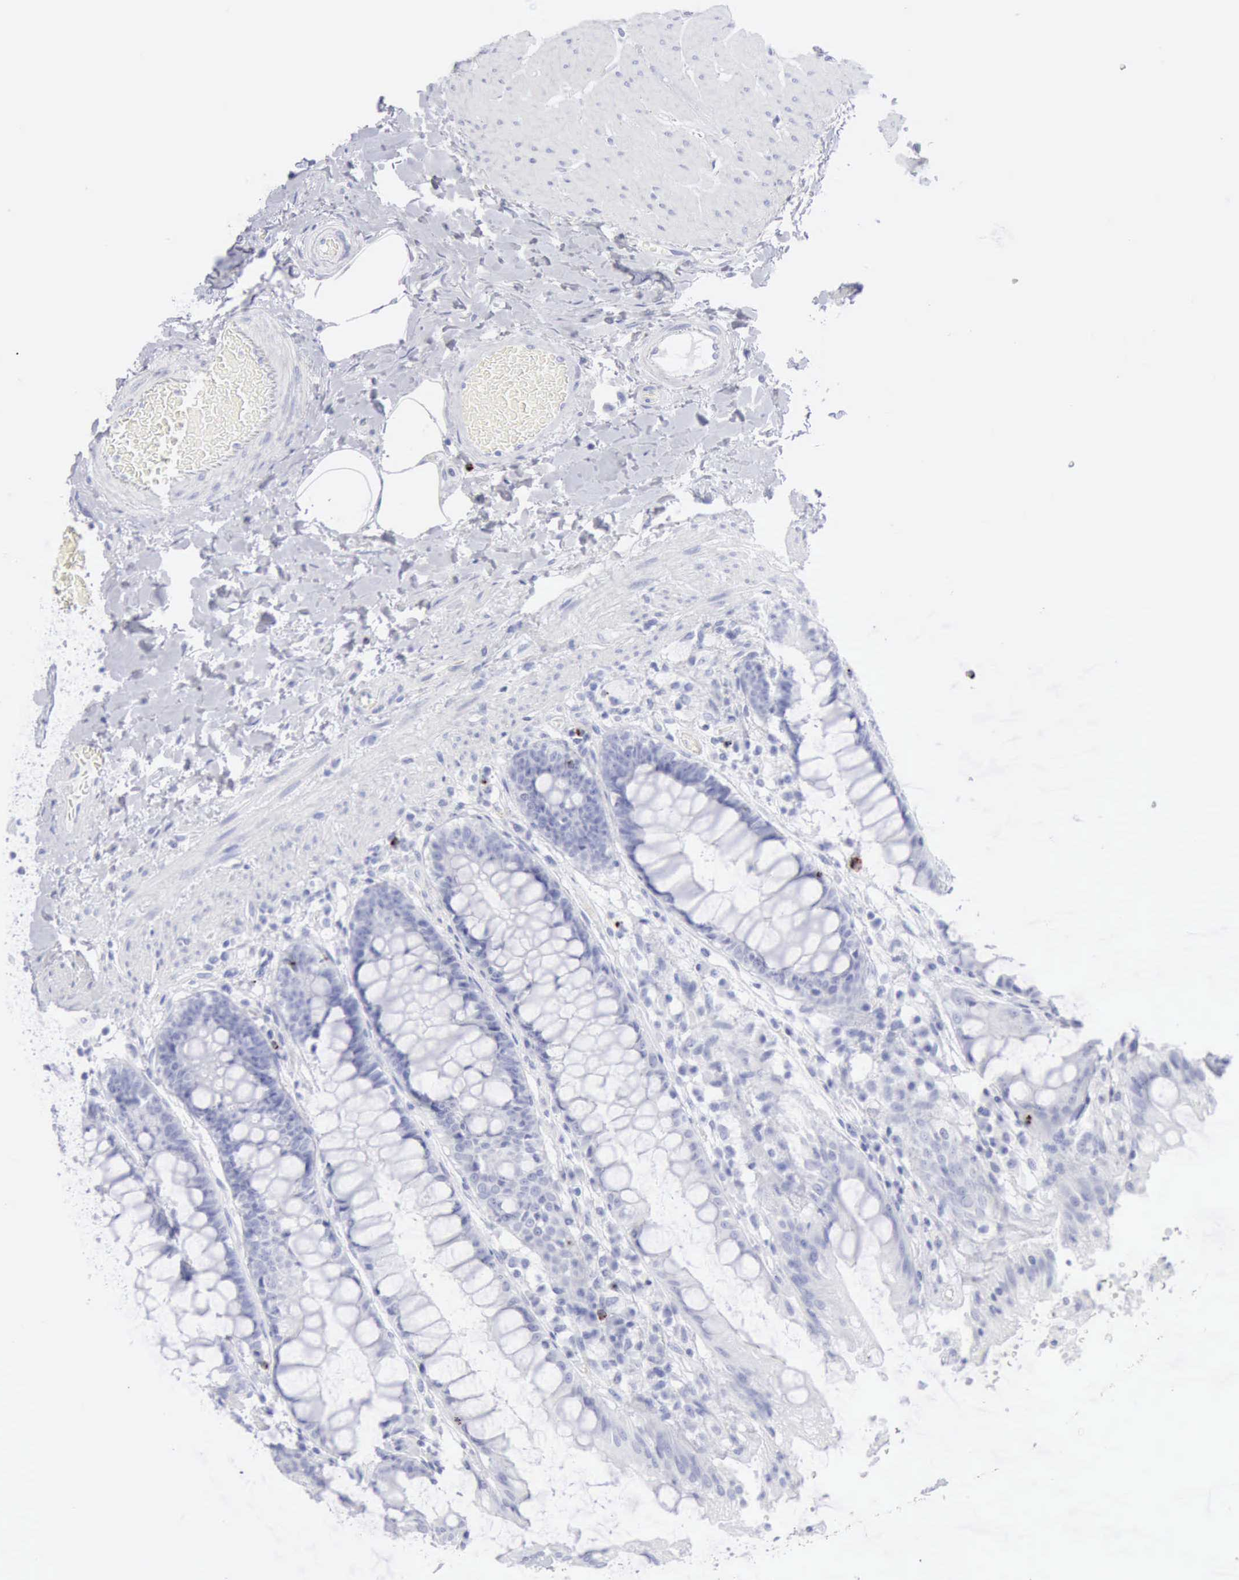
{"staining": {"intensity": "negative", "quantity": "none", "location": "none"}, "tissue": "rectum", "cell_type": "Glandular cells", "image_type": "normal", "snomed": [{"axis": "morphology", "description": "Normal tissue, NOS"}, {"axis": "topography", "description": "Rectum"}], "caption": "An immunohistochemistry (IHC) micrograph of benign rectum is shown. There is no staining in glandular cells of rectum. (DAB (3,3'-diaminobenzidine) immunohistochemistry (IHC) with hematoxylin counter stain).", "gene": "GZMB", "patient": {"sex": "female", "age": 46}}